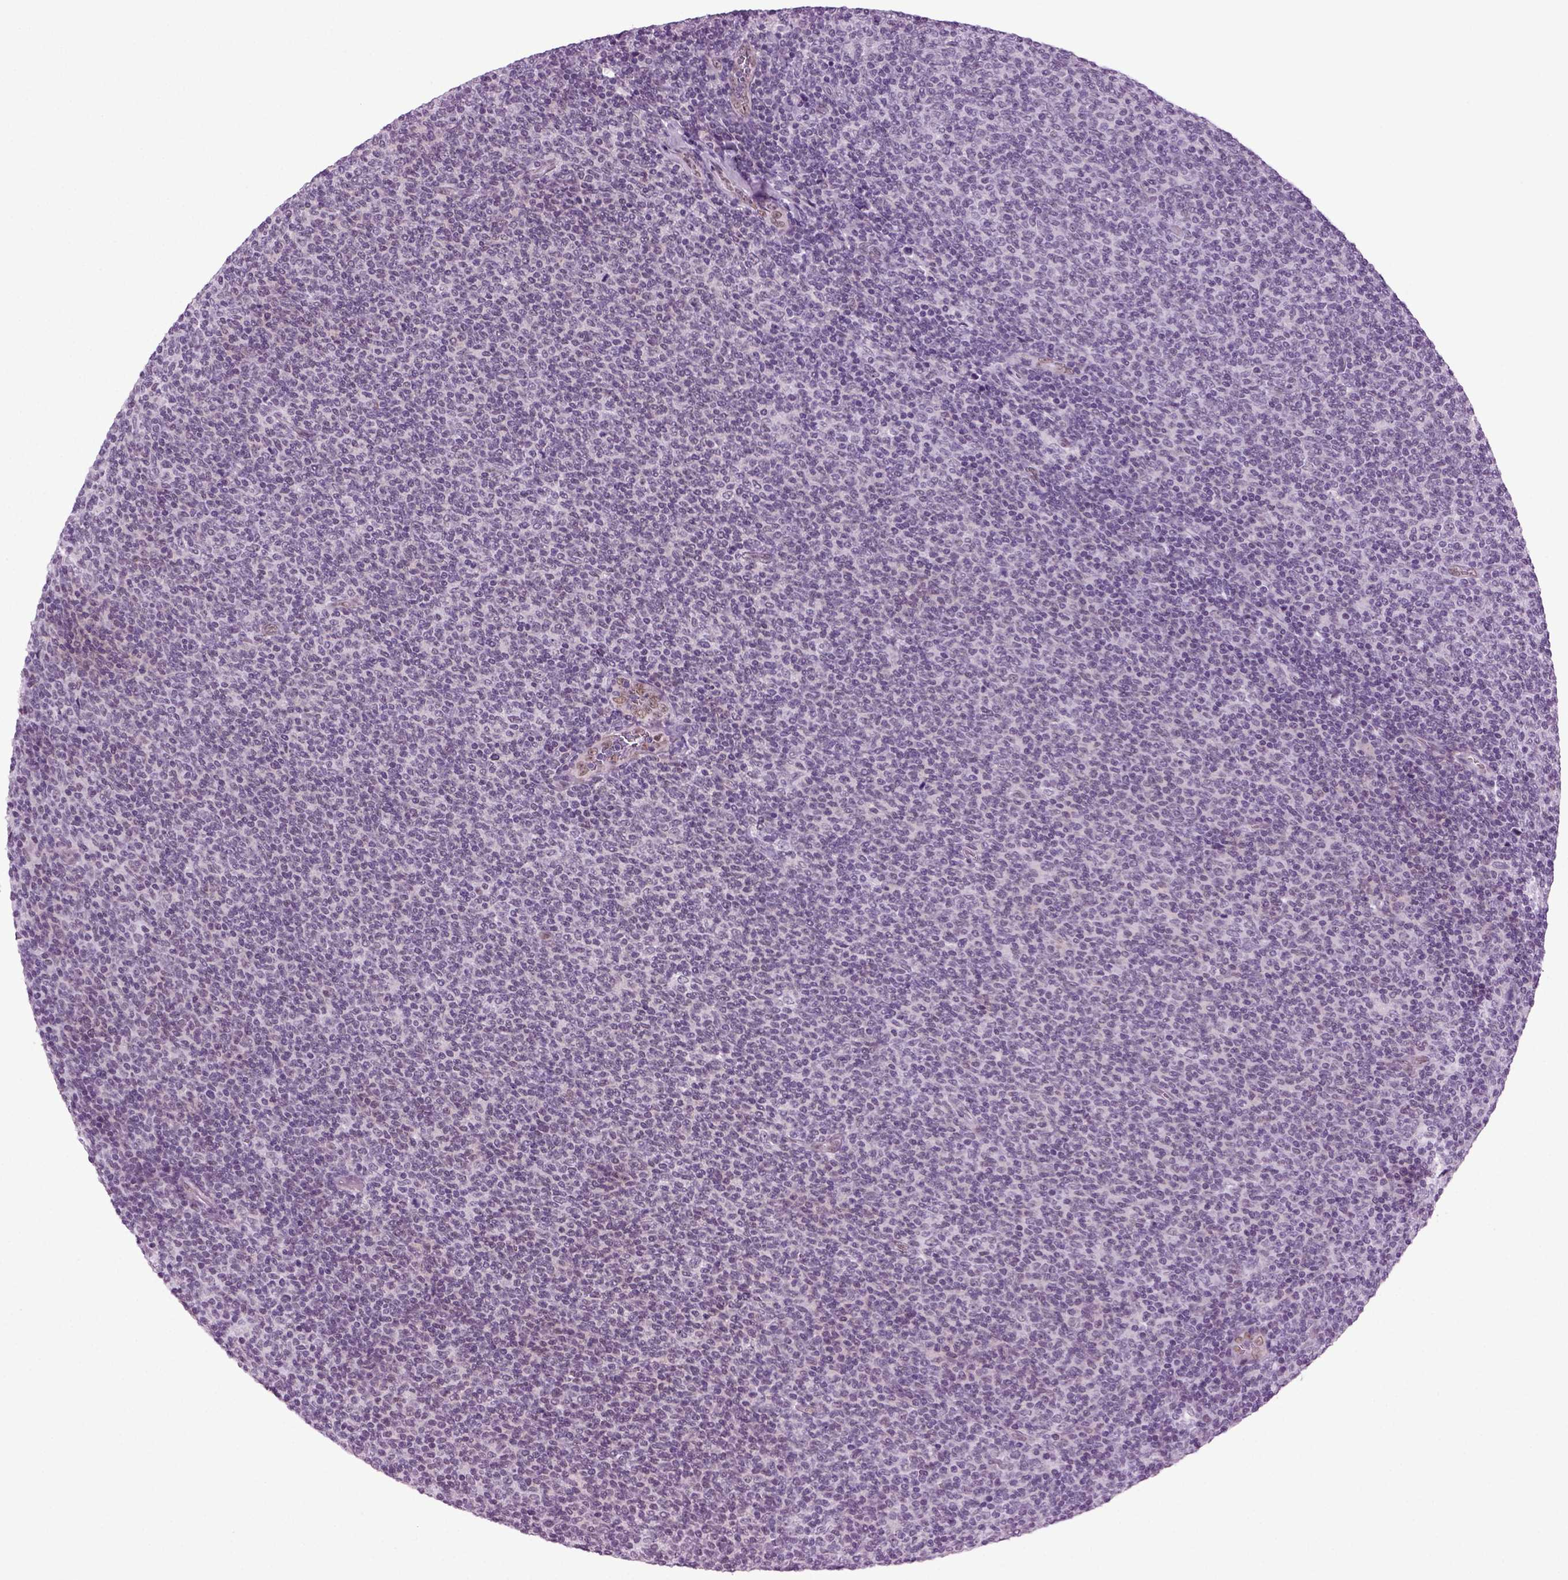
{"staining": {"intensity": "negative", "quantity": "none", "location": "none"}, "tissue": "lymphoma", "cell_type": "Tumor cells", "image_type": "cancer", "snomed": [{"axis": "morphology", "description": "Malignant lymphoma, non-Hodgkin's type, Low grade"}, {"axis": "topography", "description": "Lymph node"}], "caption": "There is no significant positivity in tumor cells of malignant lymphoma, non-Hodgkin's type (low-grade). (DAB (3,3'-diaminobenzidine) immunohistochemistry, high magnification).", "gene": "RFX3", "patient": {"sex": "male", "age": 52}}